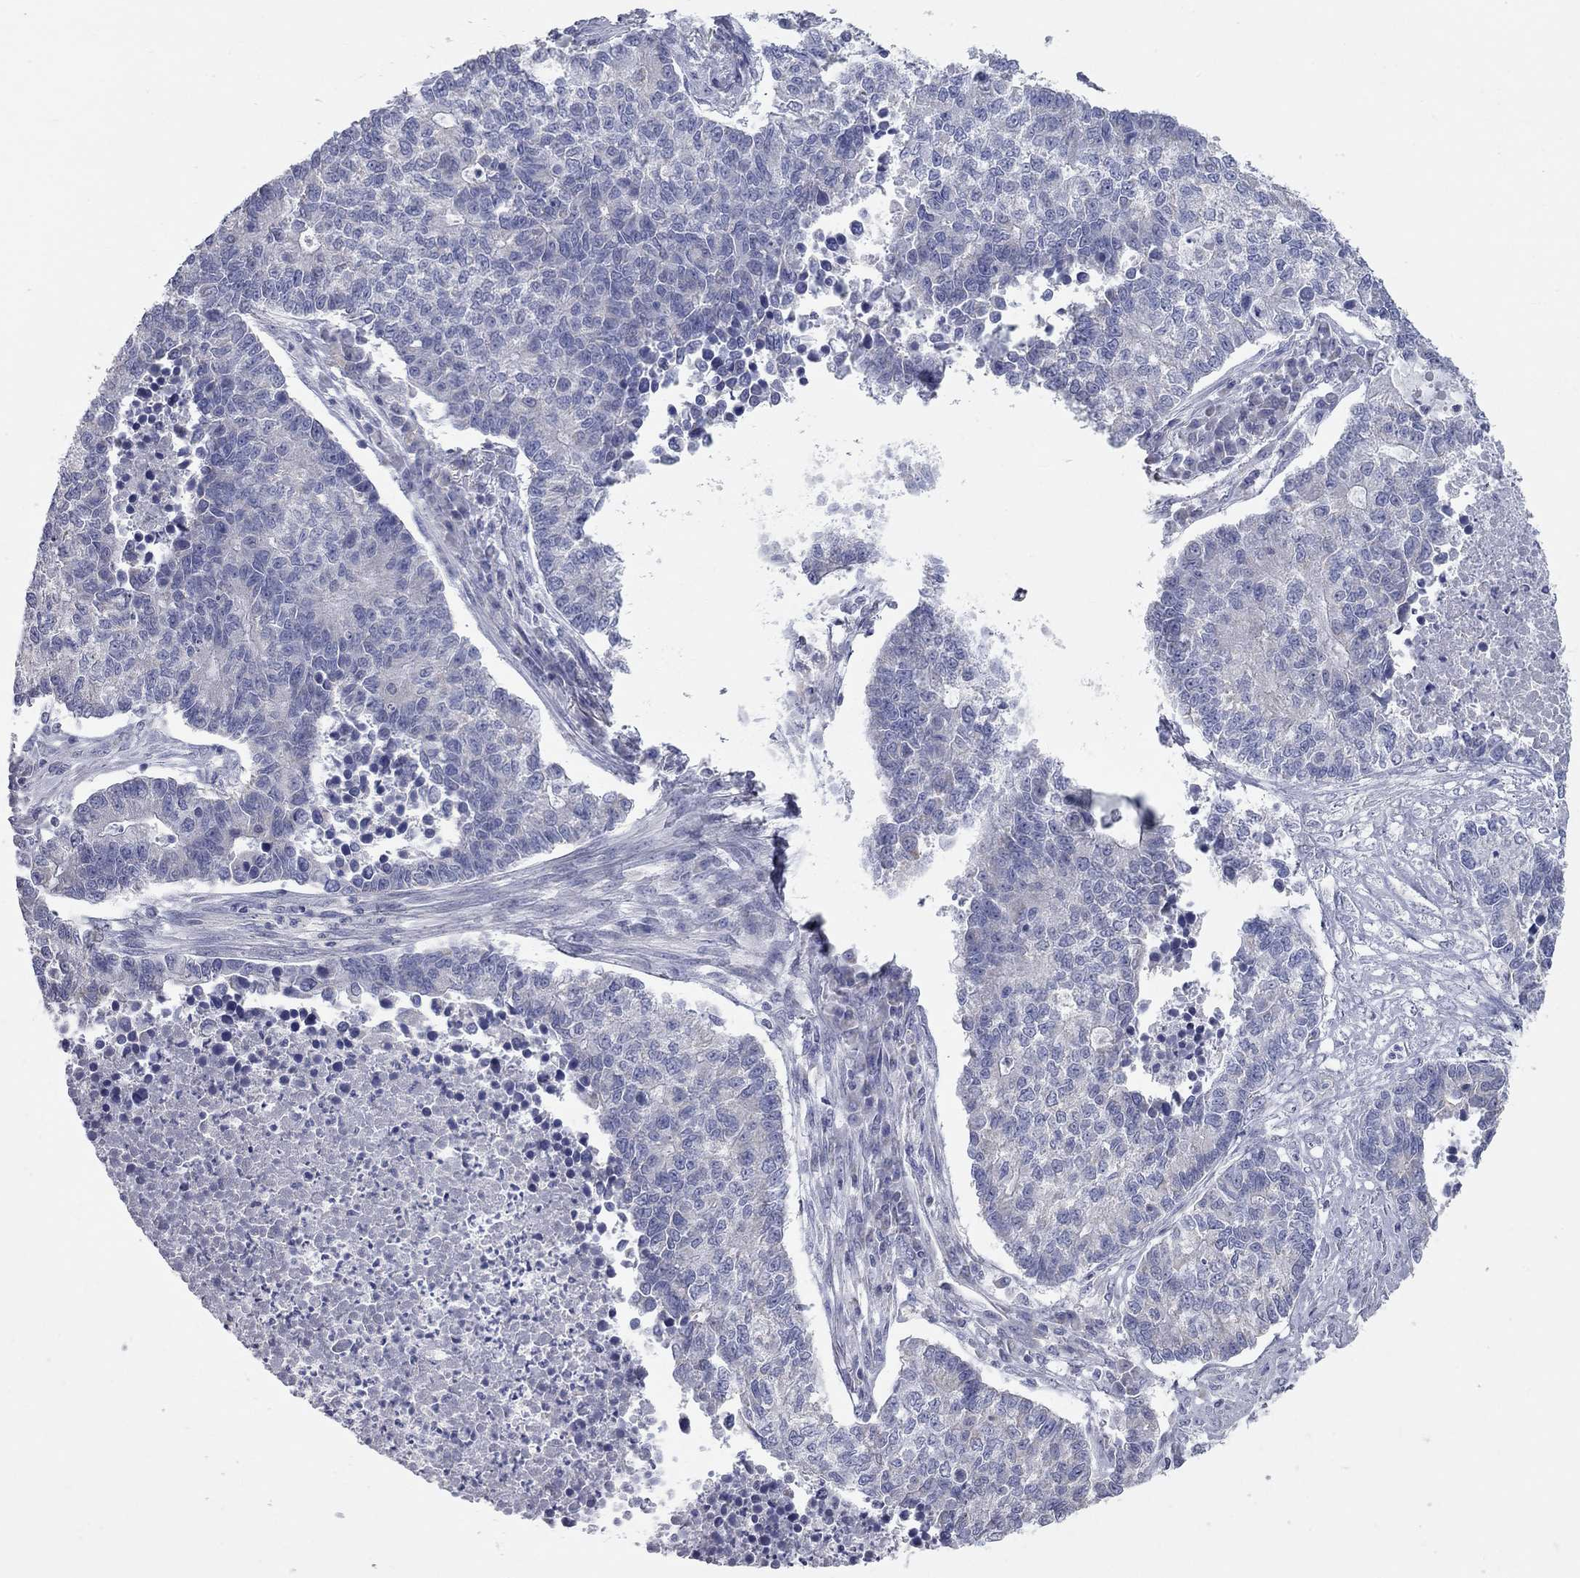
{"staining": {"intensity": "negative", "quantity": "none", "location": "none"}, "tissue": "lung cancer", "cell_type": "Tumor cells", "image_type": "cancer", "snomed": [{"axis": "morphology", "description": "Adenocarcinoma, NOS"}, {"axis": "topography", "description": "Lung"}], "caption": "Tumor cells show no significant protein expression in lung cancer.", "gene": "CFAP161", "patient": {"sex": "male", "age": 57}}